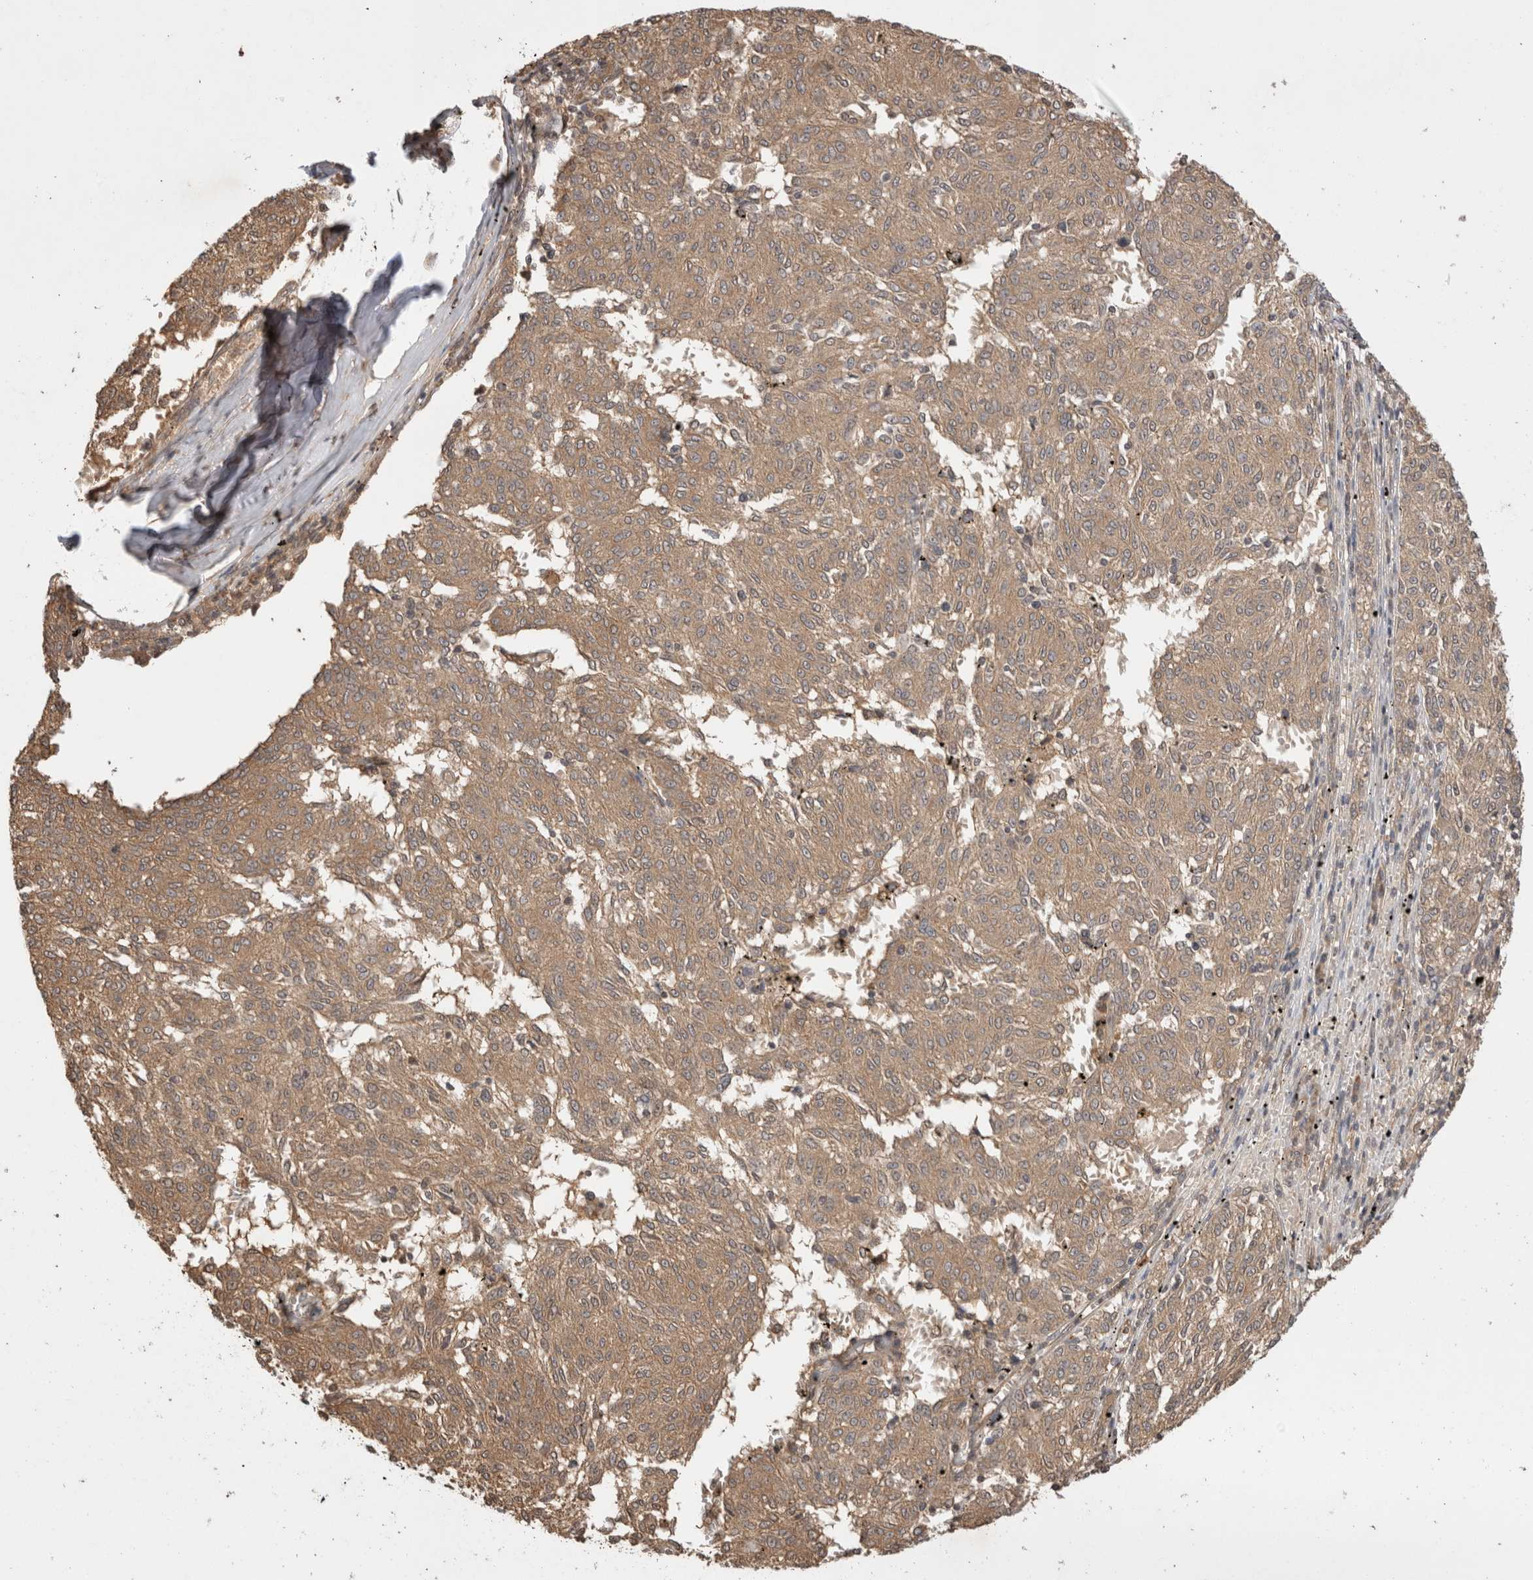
{"staining": {"intensity": "moderate", "quantity": ">75%", "location": "cytoplasmic/membranous"}, "tissue": "melanoma", "cell_type": "Tumor cells", "image_type": "cancer", "snomed": [{"axis": "morphology", "description": "Malignant melanoma, NOS"}, {"axis": "topography", "description": "Skin"}], "caption": "Immunohistochemical staining of melanoma shows medium levels of moderate cytoplasmic/membranous protein expression in about >75% of tumor cells.", "gene": "PRMT3", "patient": {"sex": "female", "age": 72}}